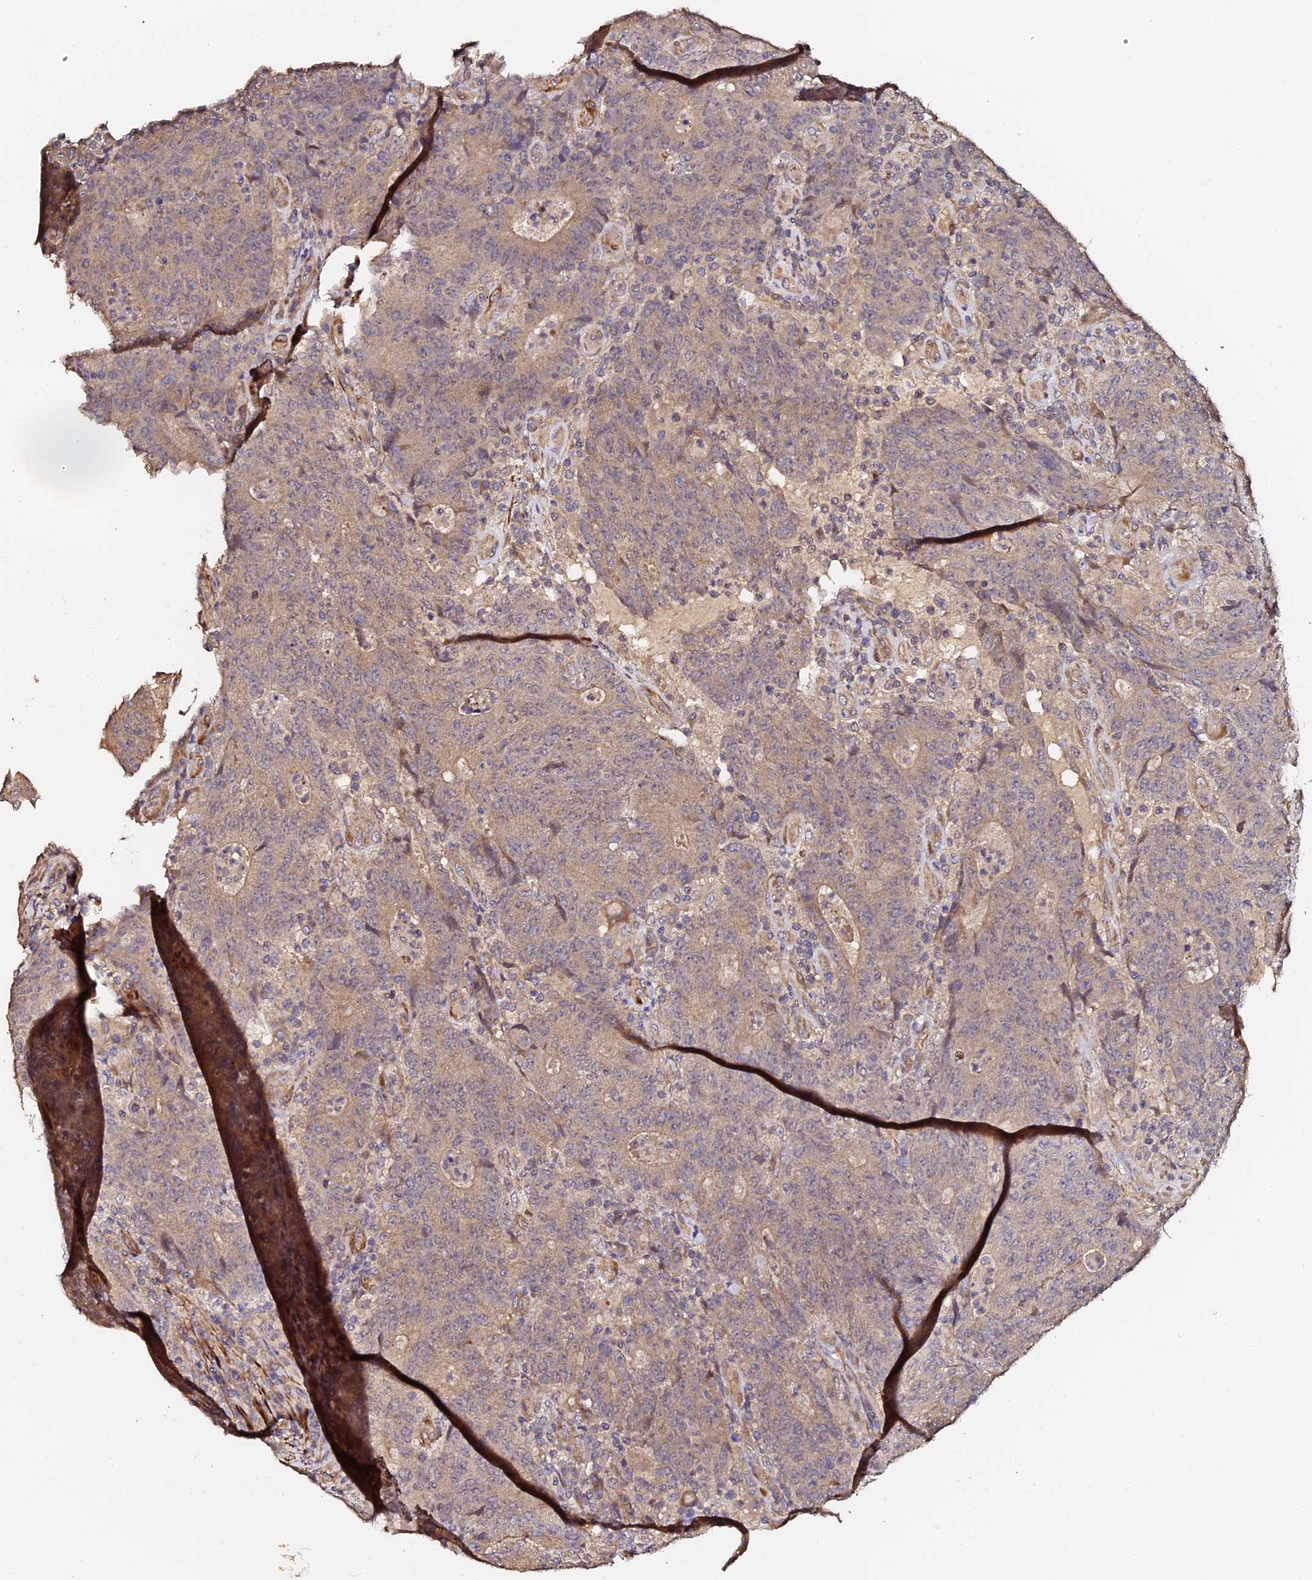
{"staining": {"intensity": "weak", "quantity": ">75%", "location": "cytoplasmic/membranous"}, "tissue": "colorectal cancer", "cell_type": "Tumor cells", "image_type": "cancer", "snomed": [{"axis": "morphology", "description": "Adenocarcinoma, NOS"}, {"axis": "topography", "description": "Colon"}], "caption": "Human colorectal cancer (adenocarcinoma) stained with a protein marker reveals weak staining in tumor cells.", "gene": "TDO2", "patient": {"sex": "female", "age": 75}}